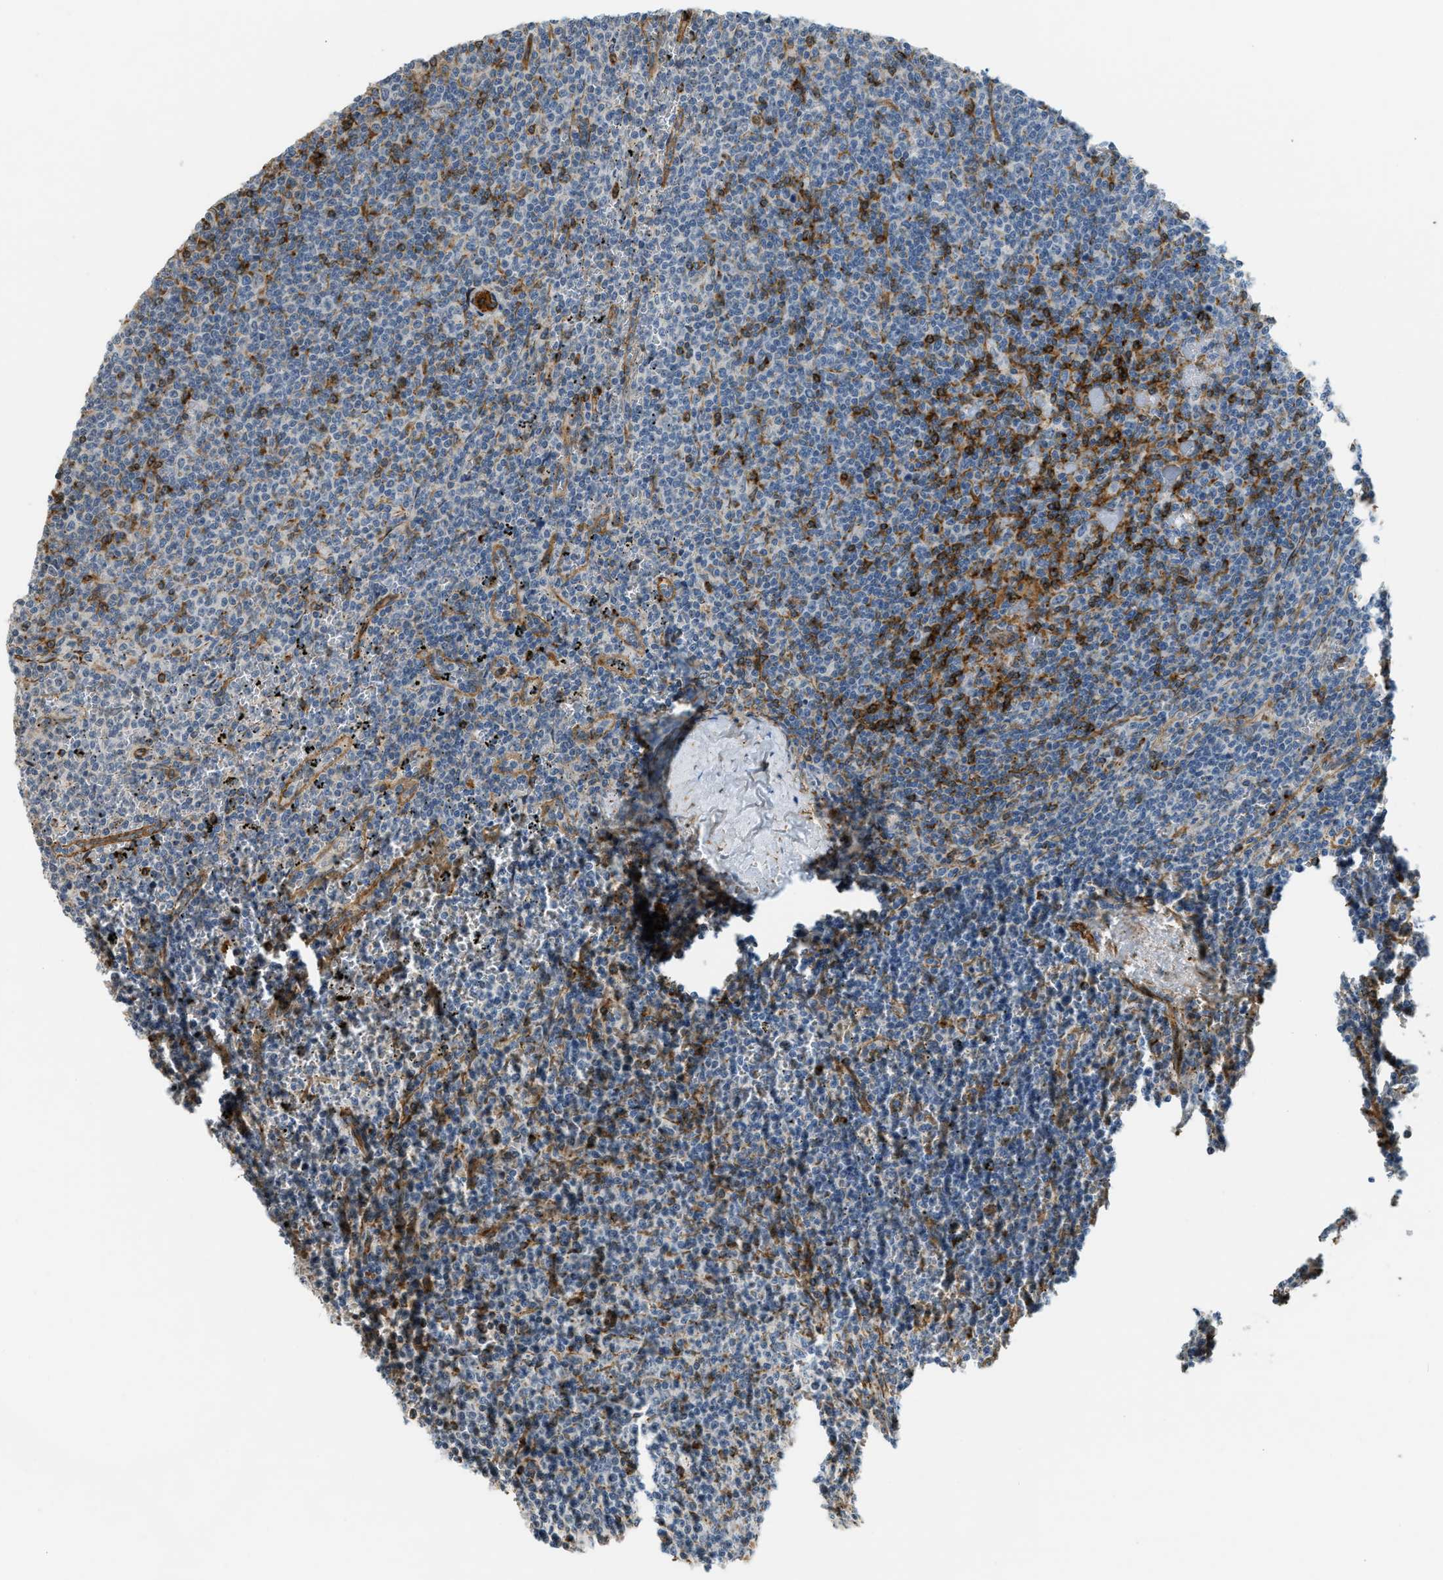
{"staining": {"intensity": "negative", "quantity": "none", "location": "none"}, "tissue": "lymphoma", "cell_type": "Tumor cells", "image_type": "cancer", "snomed": [{"axis": "morphology", "description": "Malignant lymphoma, non-Hodgkin's type, Low grade"}, {"axis": "topography", "description": "Spleen"}], "caption": "Immunohistochemistry image of neoplastic tissue: human lymphoma stained with DAB (3,3'-diaminobenzidine) exhibits no significant protein staining in tumor cells.", "gene": "KIAA1671", "patient": {"sex": "female", "age": 50}}